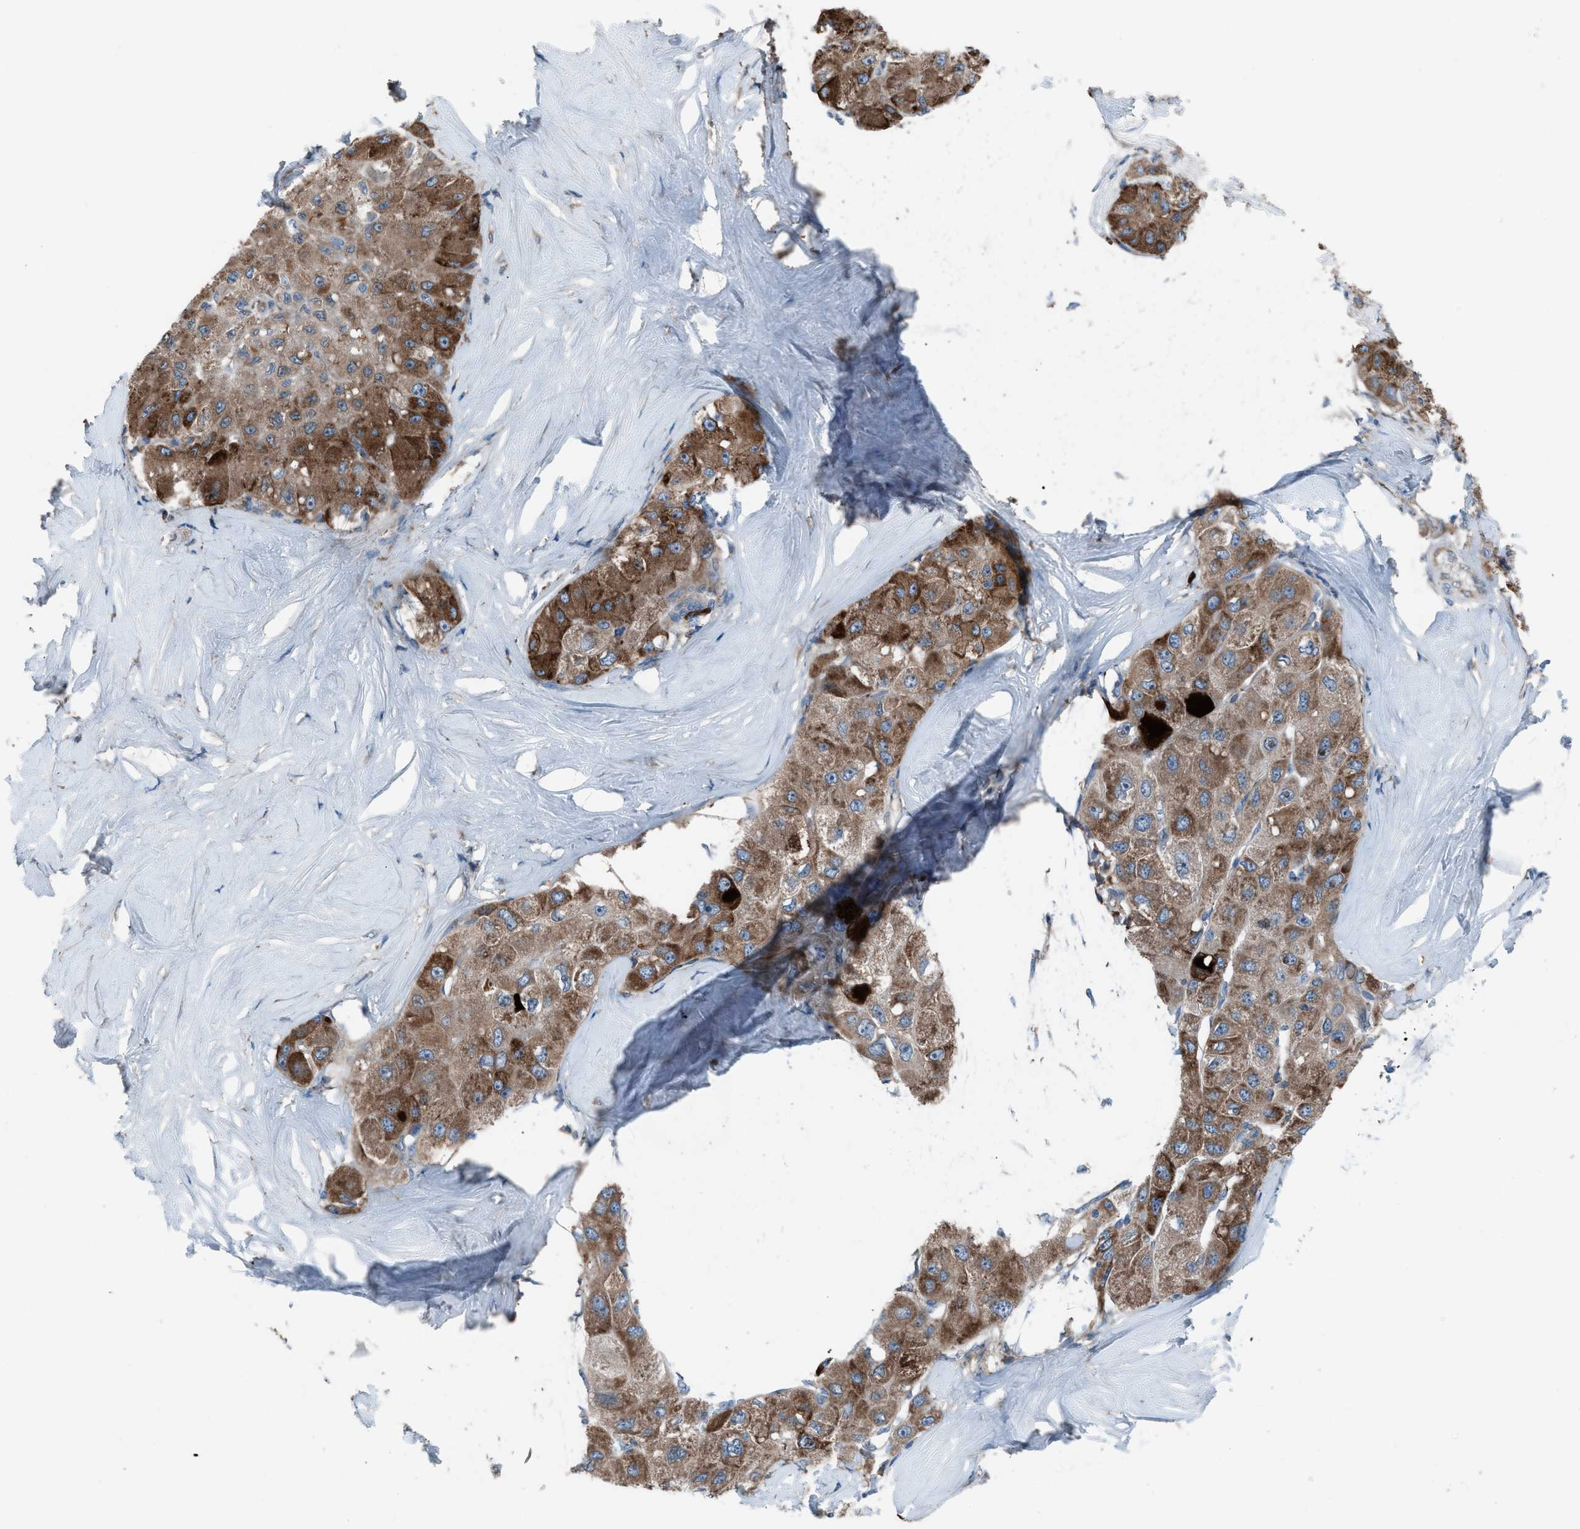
{"staining": {"intensity": "moderate", "quantity": ">75%", "location": "cytoplasmic/membranous"}, "tissue": "liver cancer", "cell_type": "Tumor cells", "image_type": "cancer", "snomed": [{"axis": "morphology", "description": "Carcinoma, Hepatocellular, NOS"}, {"axis": "topography", "description": "Liver"}], "caption": "Protein staining demonstrates moderate cytoplasmic/membranous staining in approximately >75% of tumor cells in liver cancer. The protein is shown in brown color, while the nuclei are stained blue.", "gene": "HEG1", "patient": {"sex": "male", "age": 80}}